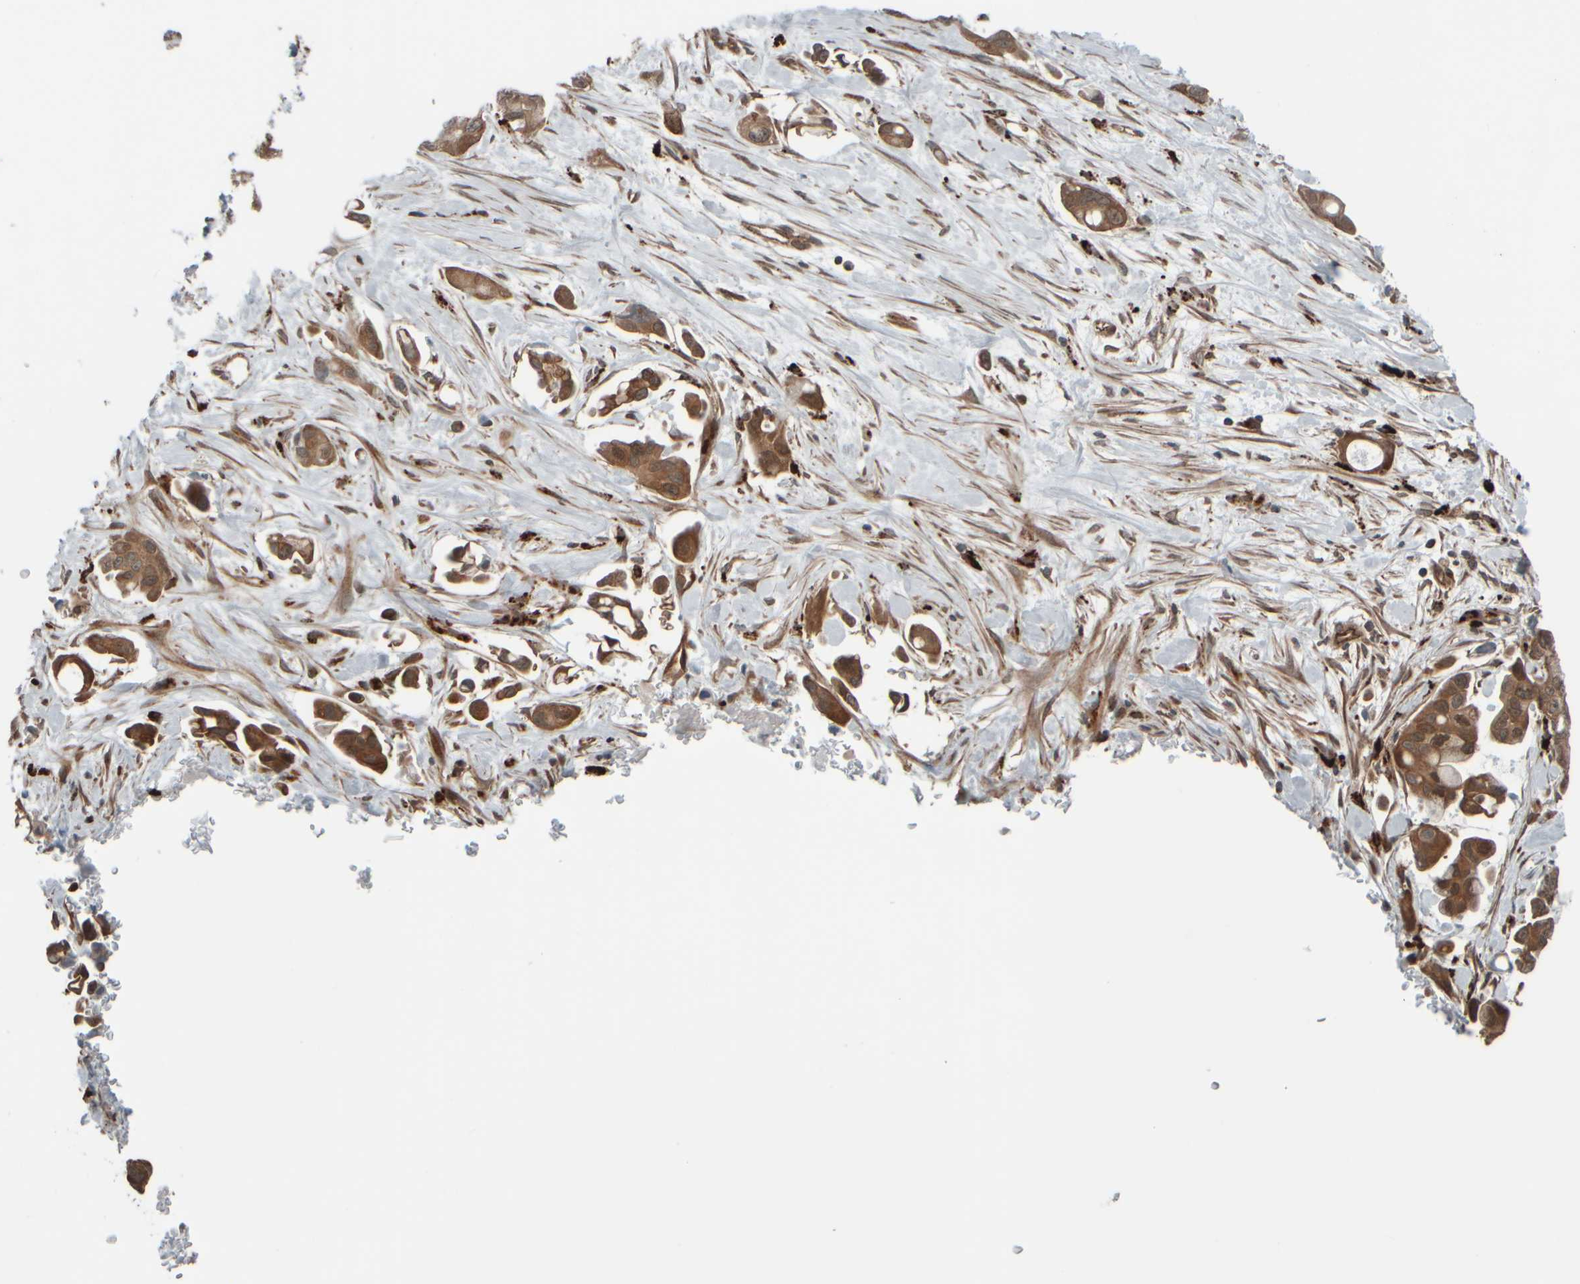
{"staining": {"intensity": "moderate", "quantity": ">75%", "location": "cytoplasmic/membranous"}, "tissue": "pancreatic cancer", "cell_type": "Tumor cells", "image_type": "cancer", "snomed": [{"axis": "morphology", "description": "Adenocarcinoma, NOS"}, {"axis": "topography", "description": "Pancreas"}], "caption": "Human pancreatic cancer stained for a protein (brown) displays moderate cytoplasmic/membranous positive staining in approximately >75% of tumor cells.", "gene": "GIGYF1", "patient": {"sex": "male", "age": 53}}